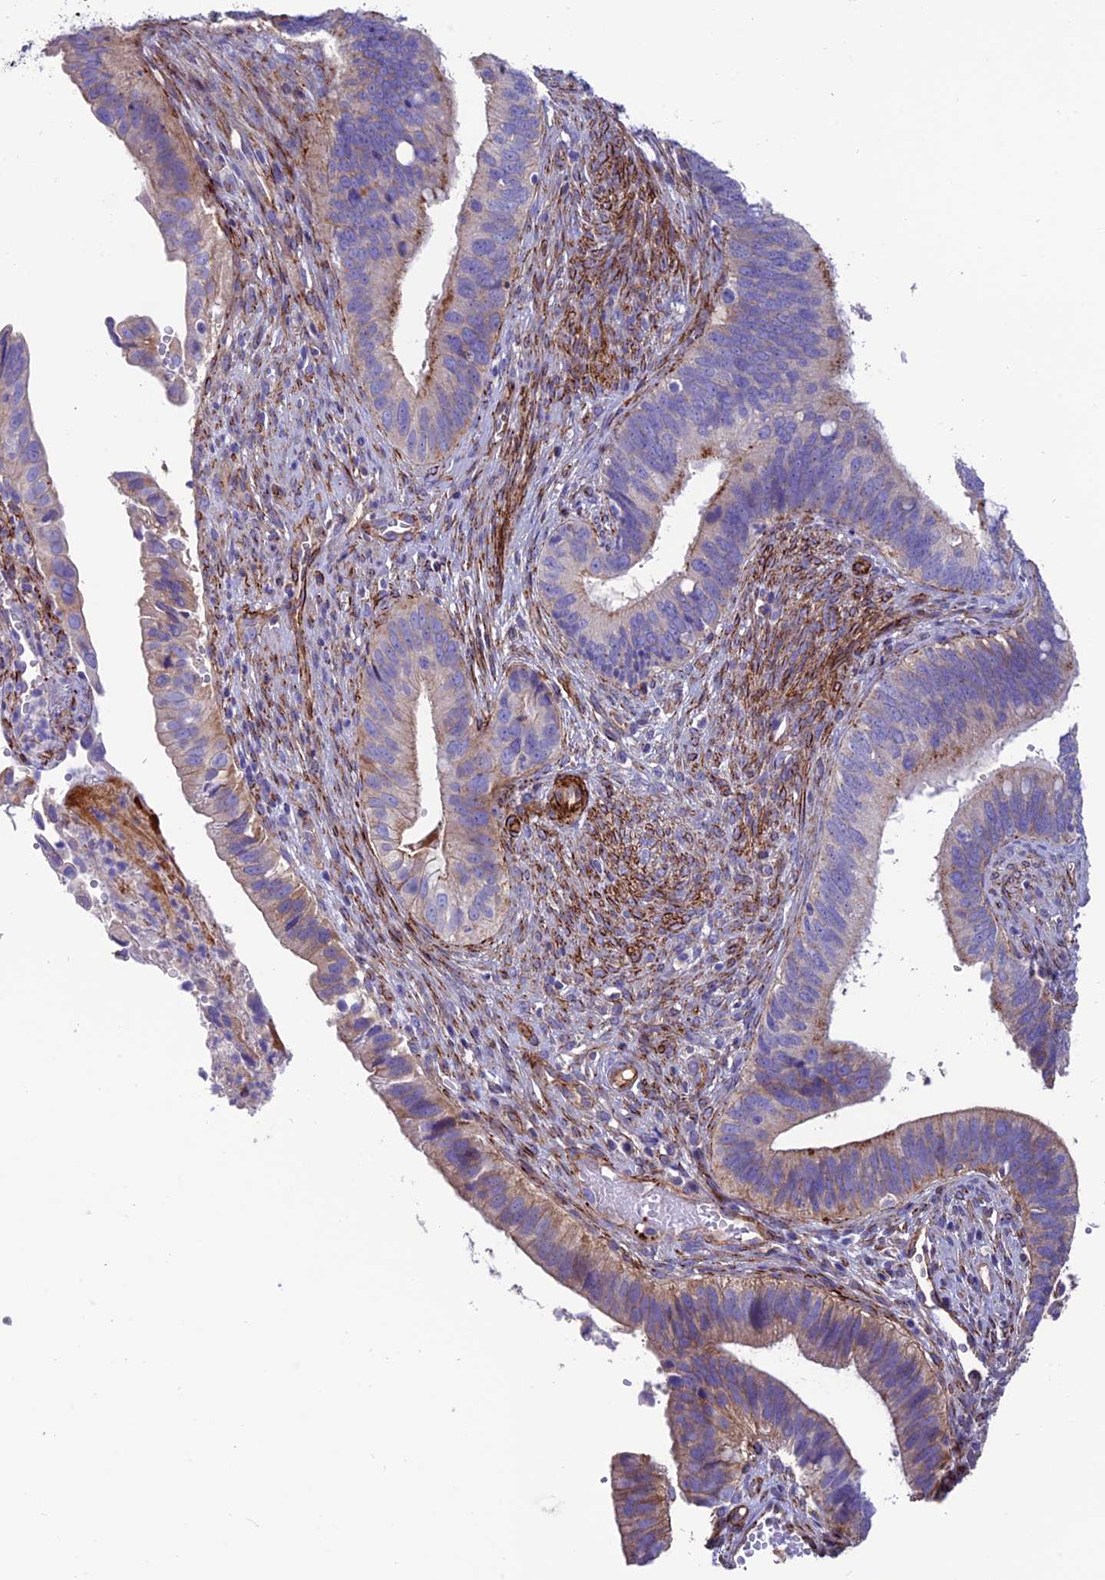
{"staining": {"intensity": "weak", "quantity": "25%-75%", "location": "cytoplasmic/membranous"}, "tissue": "cervical cancer", "cell_type": "Tumor cells", "image_type": "cancer", "snomed": [{"axis": "morphology", "description": "Adenocarcinoma, NOS"}, {"axis": "topography", "description": "Cervix"}], "caption": "Weak cytoplasmic/membranous positivity is seen in about 25%-75% of tumor cells in cervical cancer. The staining was performed using DAB to visualize the protein expression in brown, while the nuclei were stained in blue with hematoxylin (Magnification: 20x).", "gene": "REX1BD", "patient": {"sex": "female", "age": 42}}